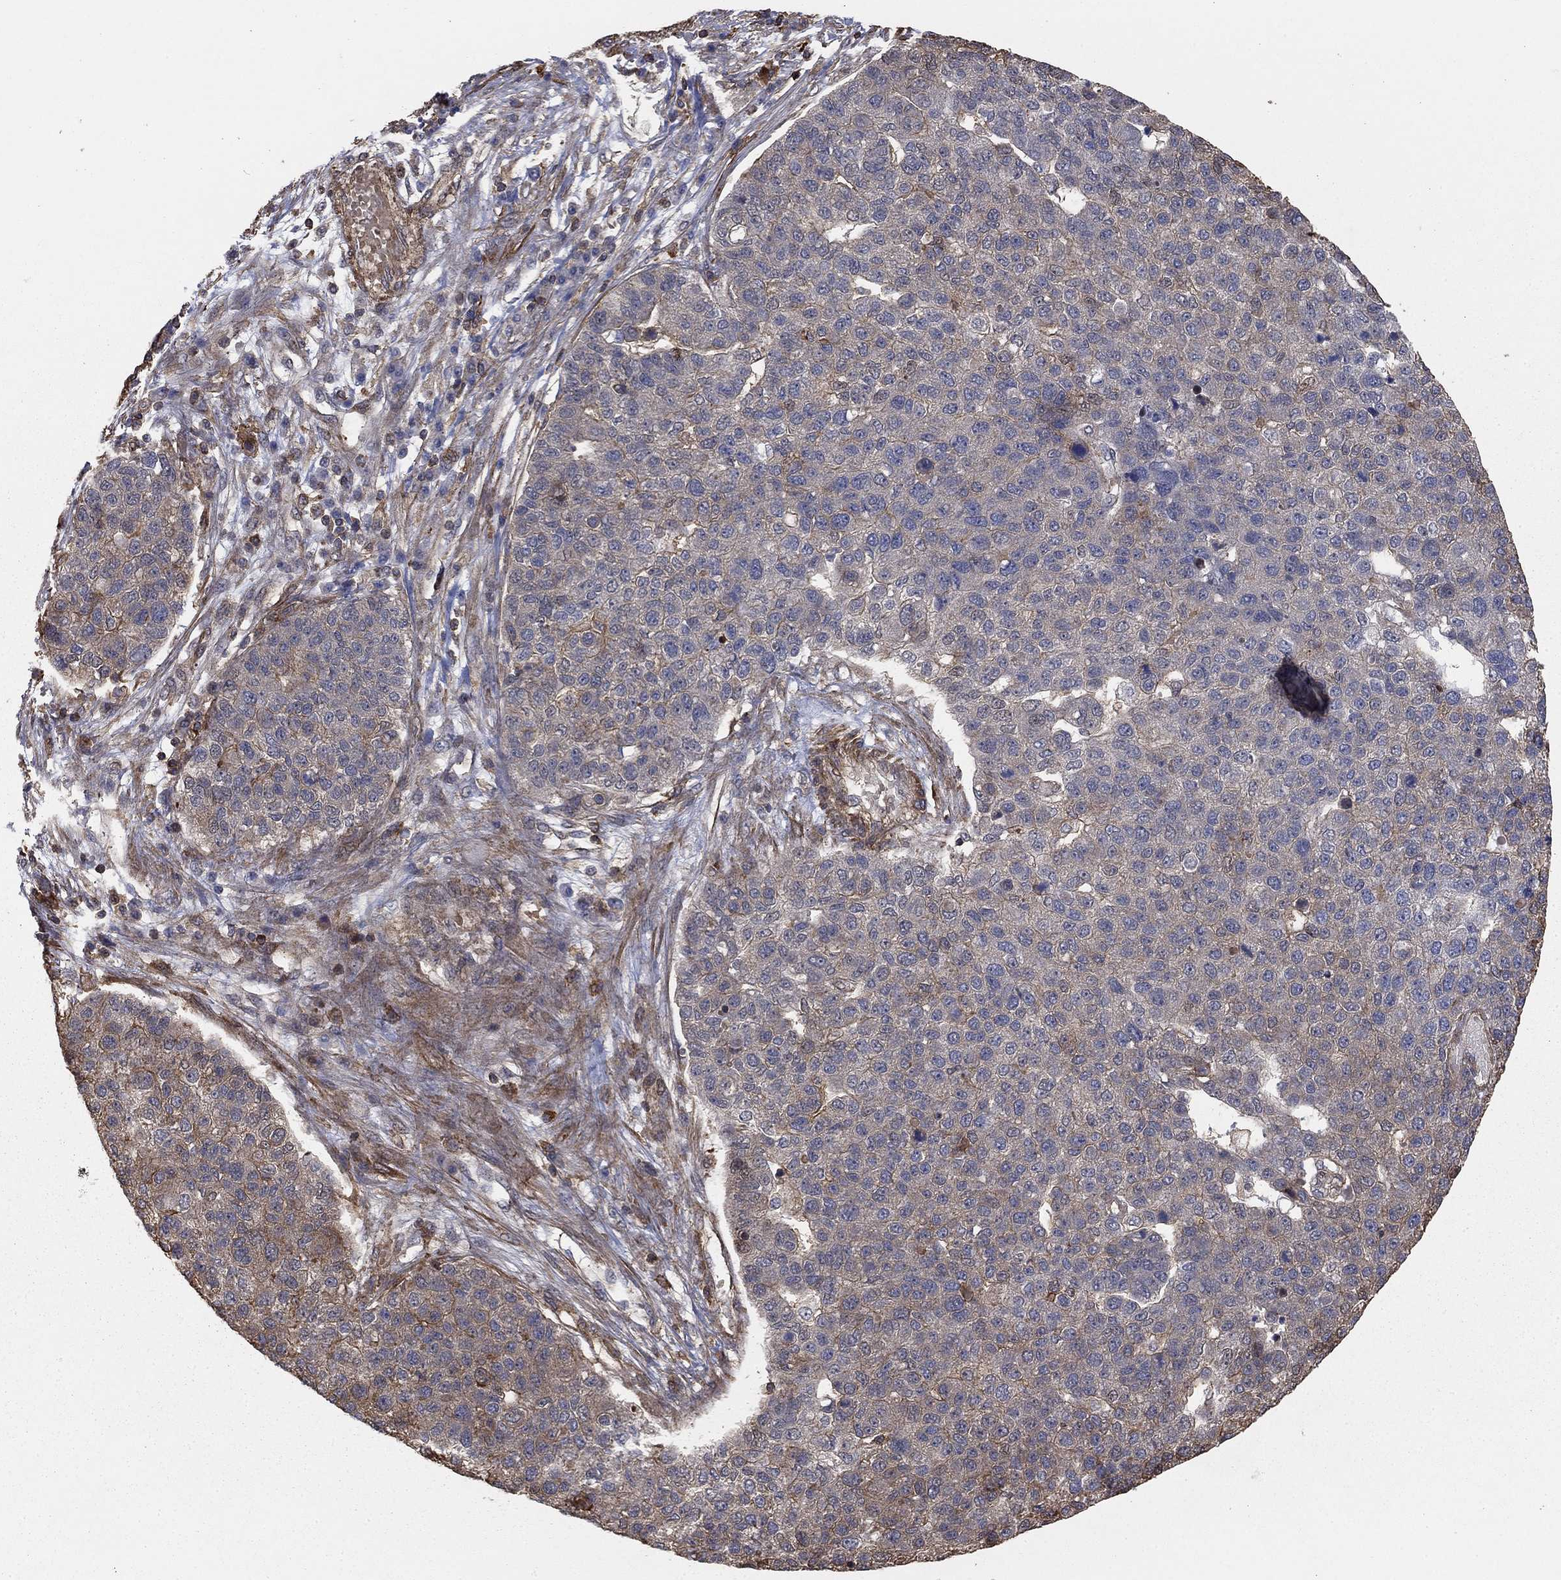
{"staining": {"intensity": "weak", "quantity": "<25%", "location": "cytoplasmic/membranous"}, "tissue": "pancreatic cancer", "cell_type": "Tumor cells", "image_type": "cancer", "snomed": [{"axis": "morphology", "description": "Adenocarcinoma, NOS"}, {"axis": "topography", "description": "Pancreas"}], "caption": "Micrograph shows no protein staining in tumor cells of pancreatic cancer (adenocarcinoma) tissue.", "gene": "HABP4", "patient": {"sex": "female", "age": 61}}